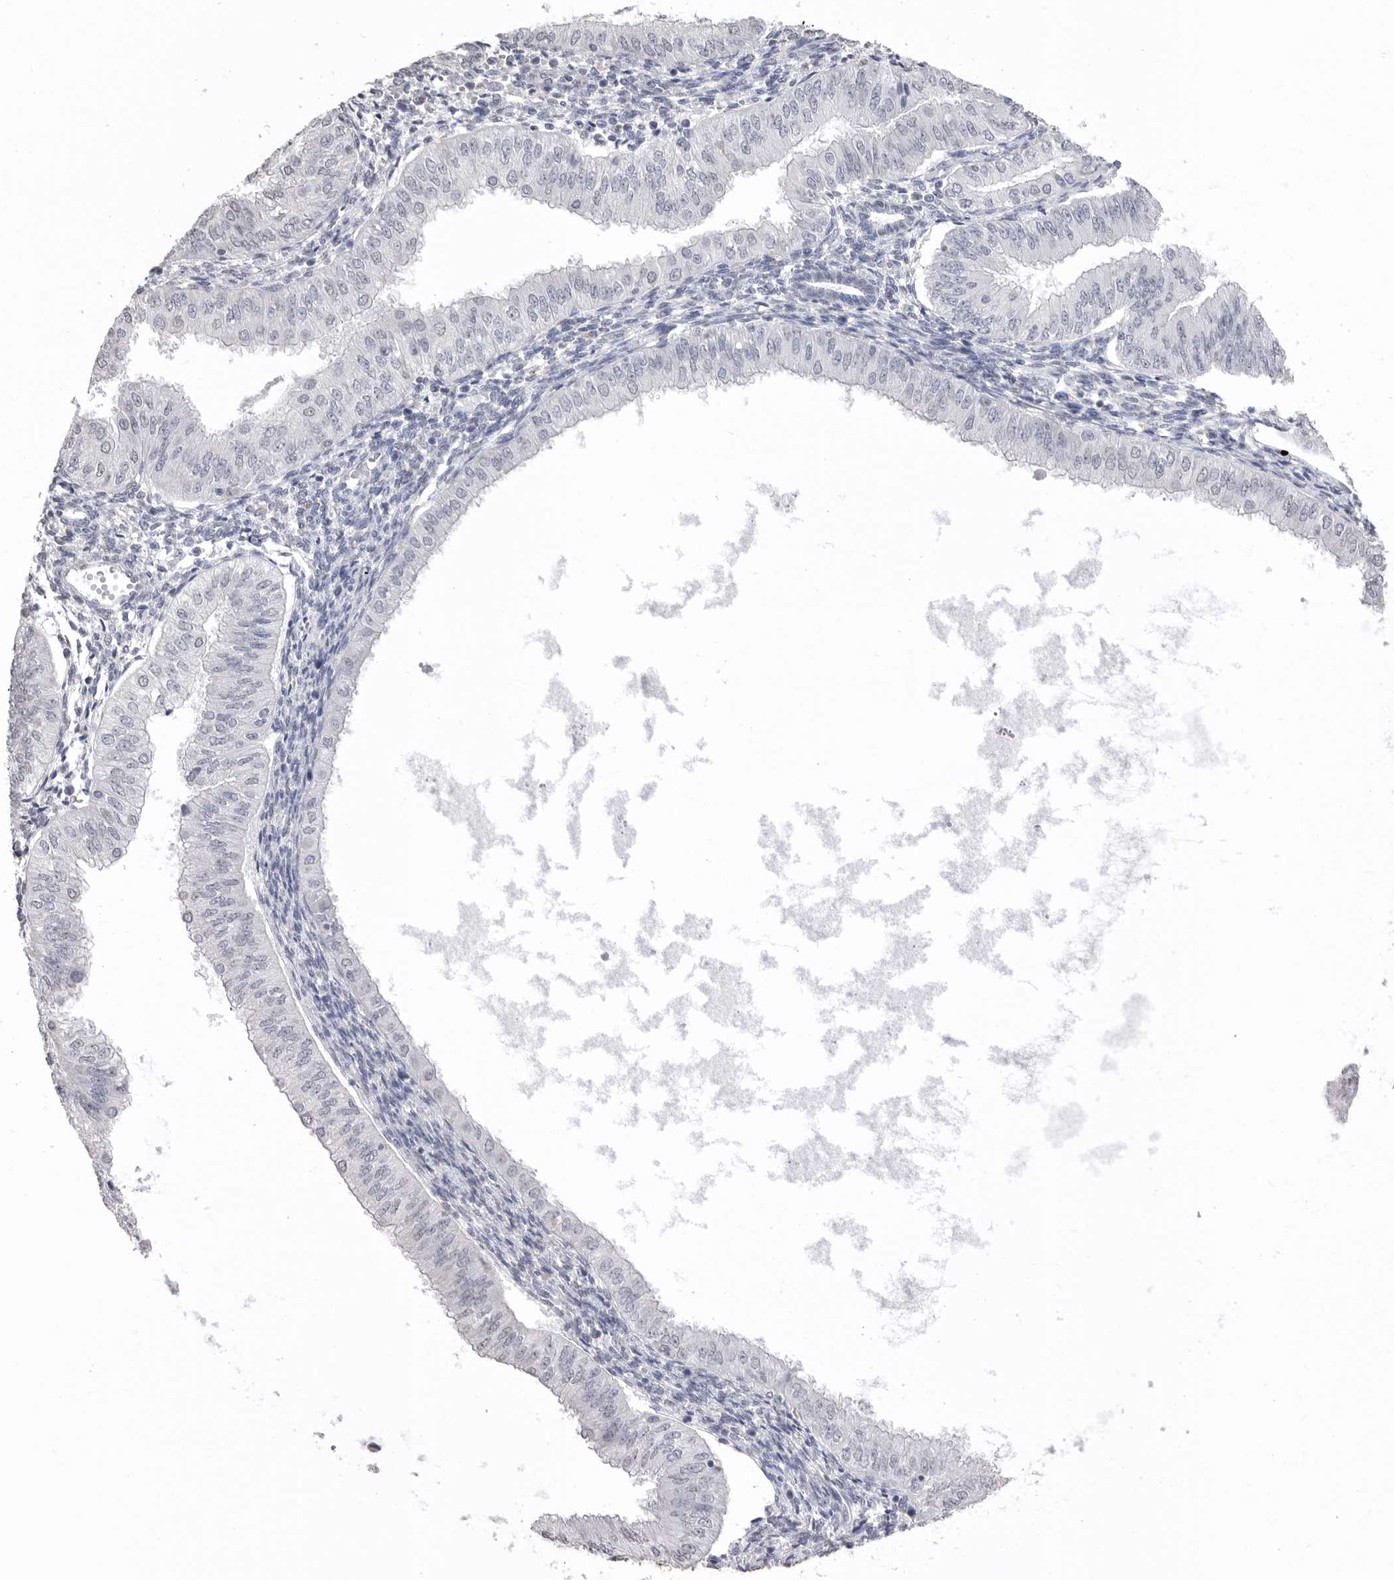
{"staining": {"intensity": "negative", "quantity": "none", "location": "none"}, "tissue": "endometrial cancer", "cell_type": "Tumor cells", "image_type": "cancer", "snomed": [{"axis": "morphology", "description": "Normal tissue, NOS"}, {"axis": "morphology", "description": "Adenocarcinoma, NOS"}, {"axis": "topography", "description": "Endometrium"}], "caption": "Immunohistochemistry (IHC) image of neoplastic tissue: endometrial cancer (adenocarcinoma) stained with DAB reveals no significant protein positivity in tumor cells. (DAB IHC, high magnification).", "gene": "ICAM5", "patient": {"sex": "female", "age": 53}}